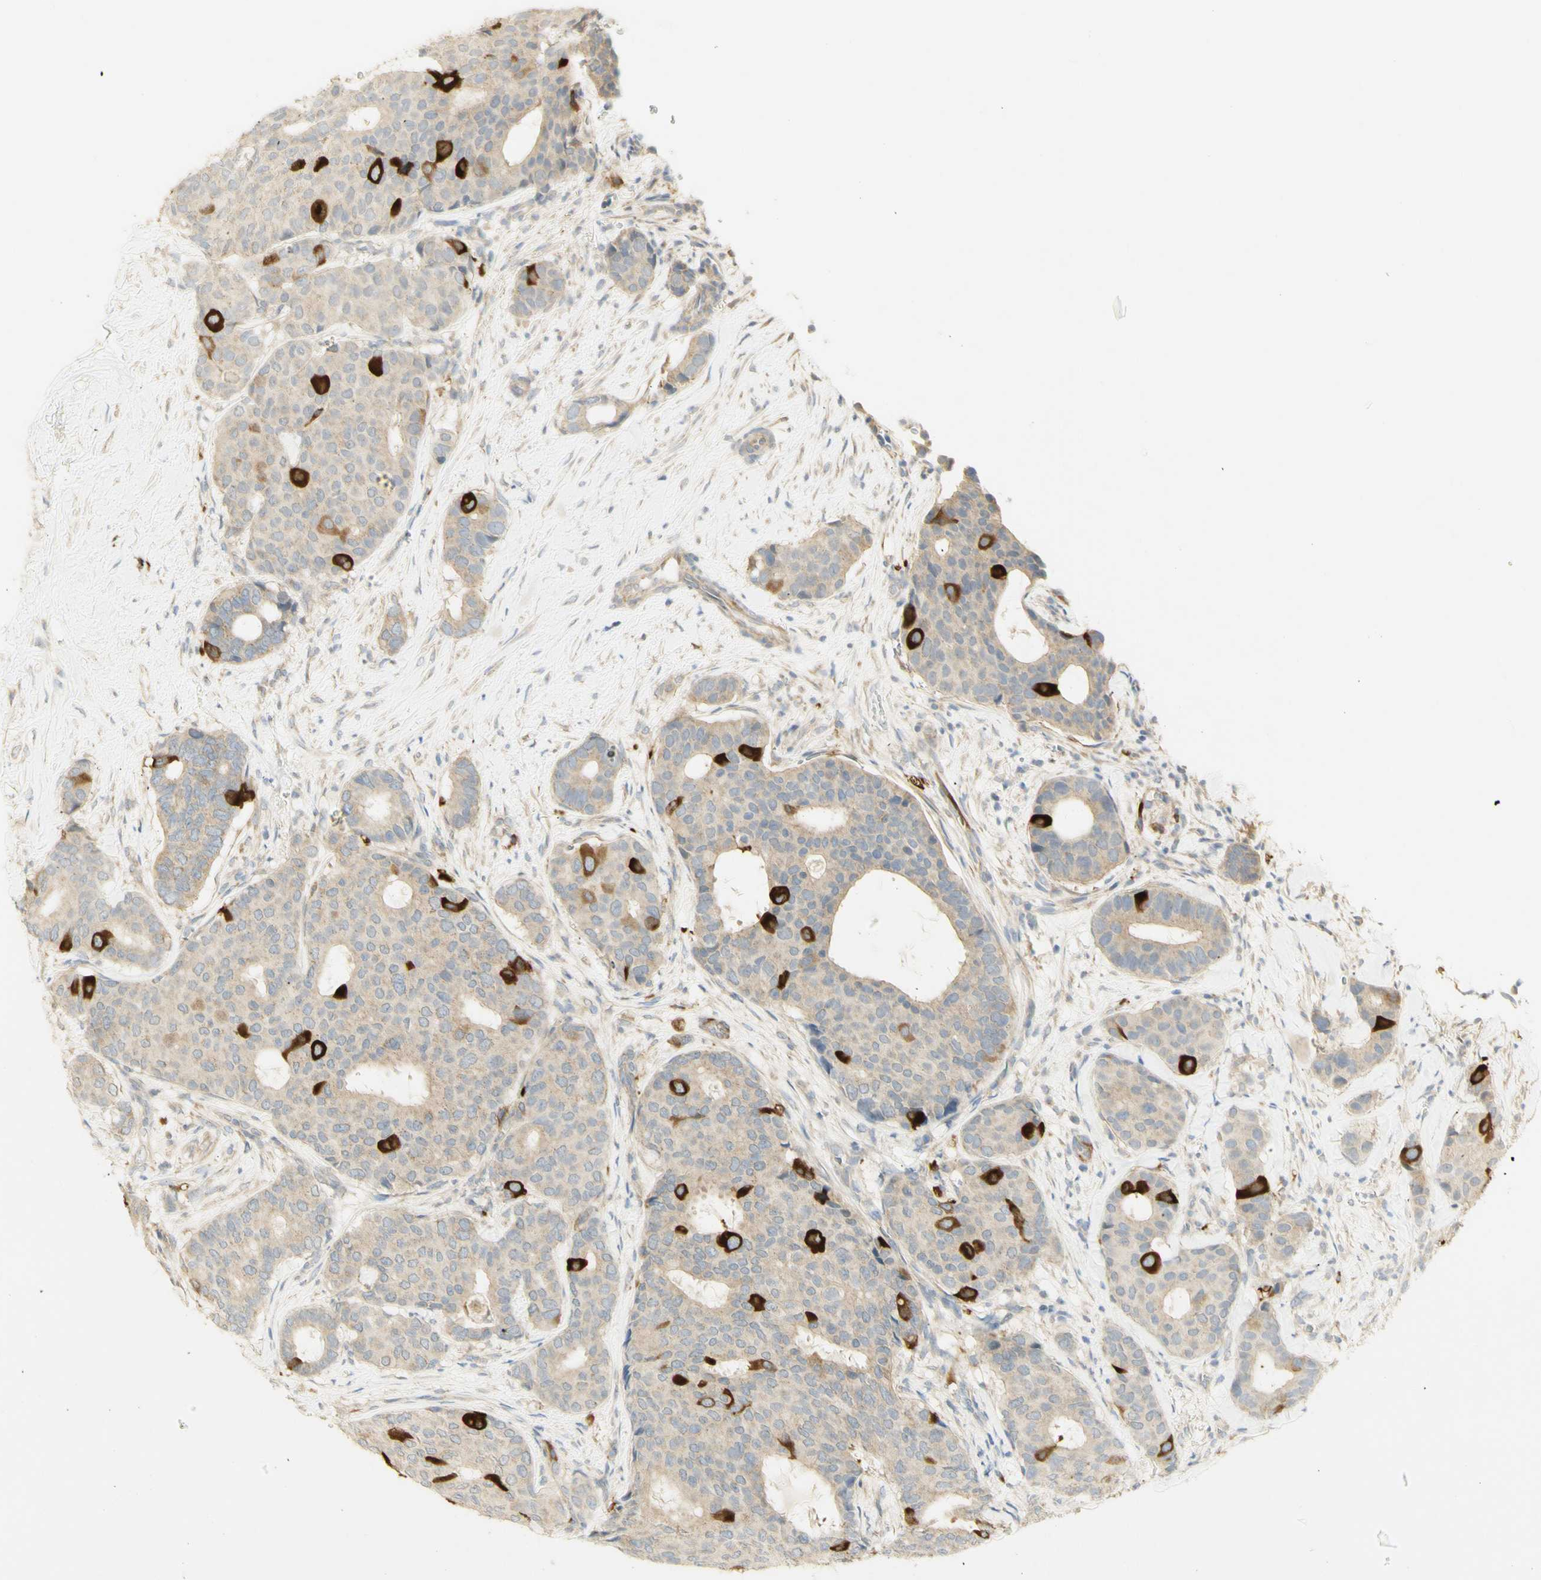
{"staining": {"intensity": "strong", "quantity": "<25%", "location": "cytoplasmic/membranous"}, "tissue": "breast cancer", "cell_type": "Tumor cells", "image_type": "cancer", "snomed": [{"axis": "morphology", "description": "Duct carcinoma"}, {"axis": "topography", "description": "Breast"}], "caption": "This histopathology image exhibits breast cancer (intraductal carcinoma) stained with immunohistochemistry to label a protein in brown. The cytoplasmic/membranous of tumor cells show strong positivity for the protein. Nuclei are counter-stained blue.", "gene": "KIF11", "patient": {"sex": "female", "age": 75}}